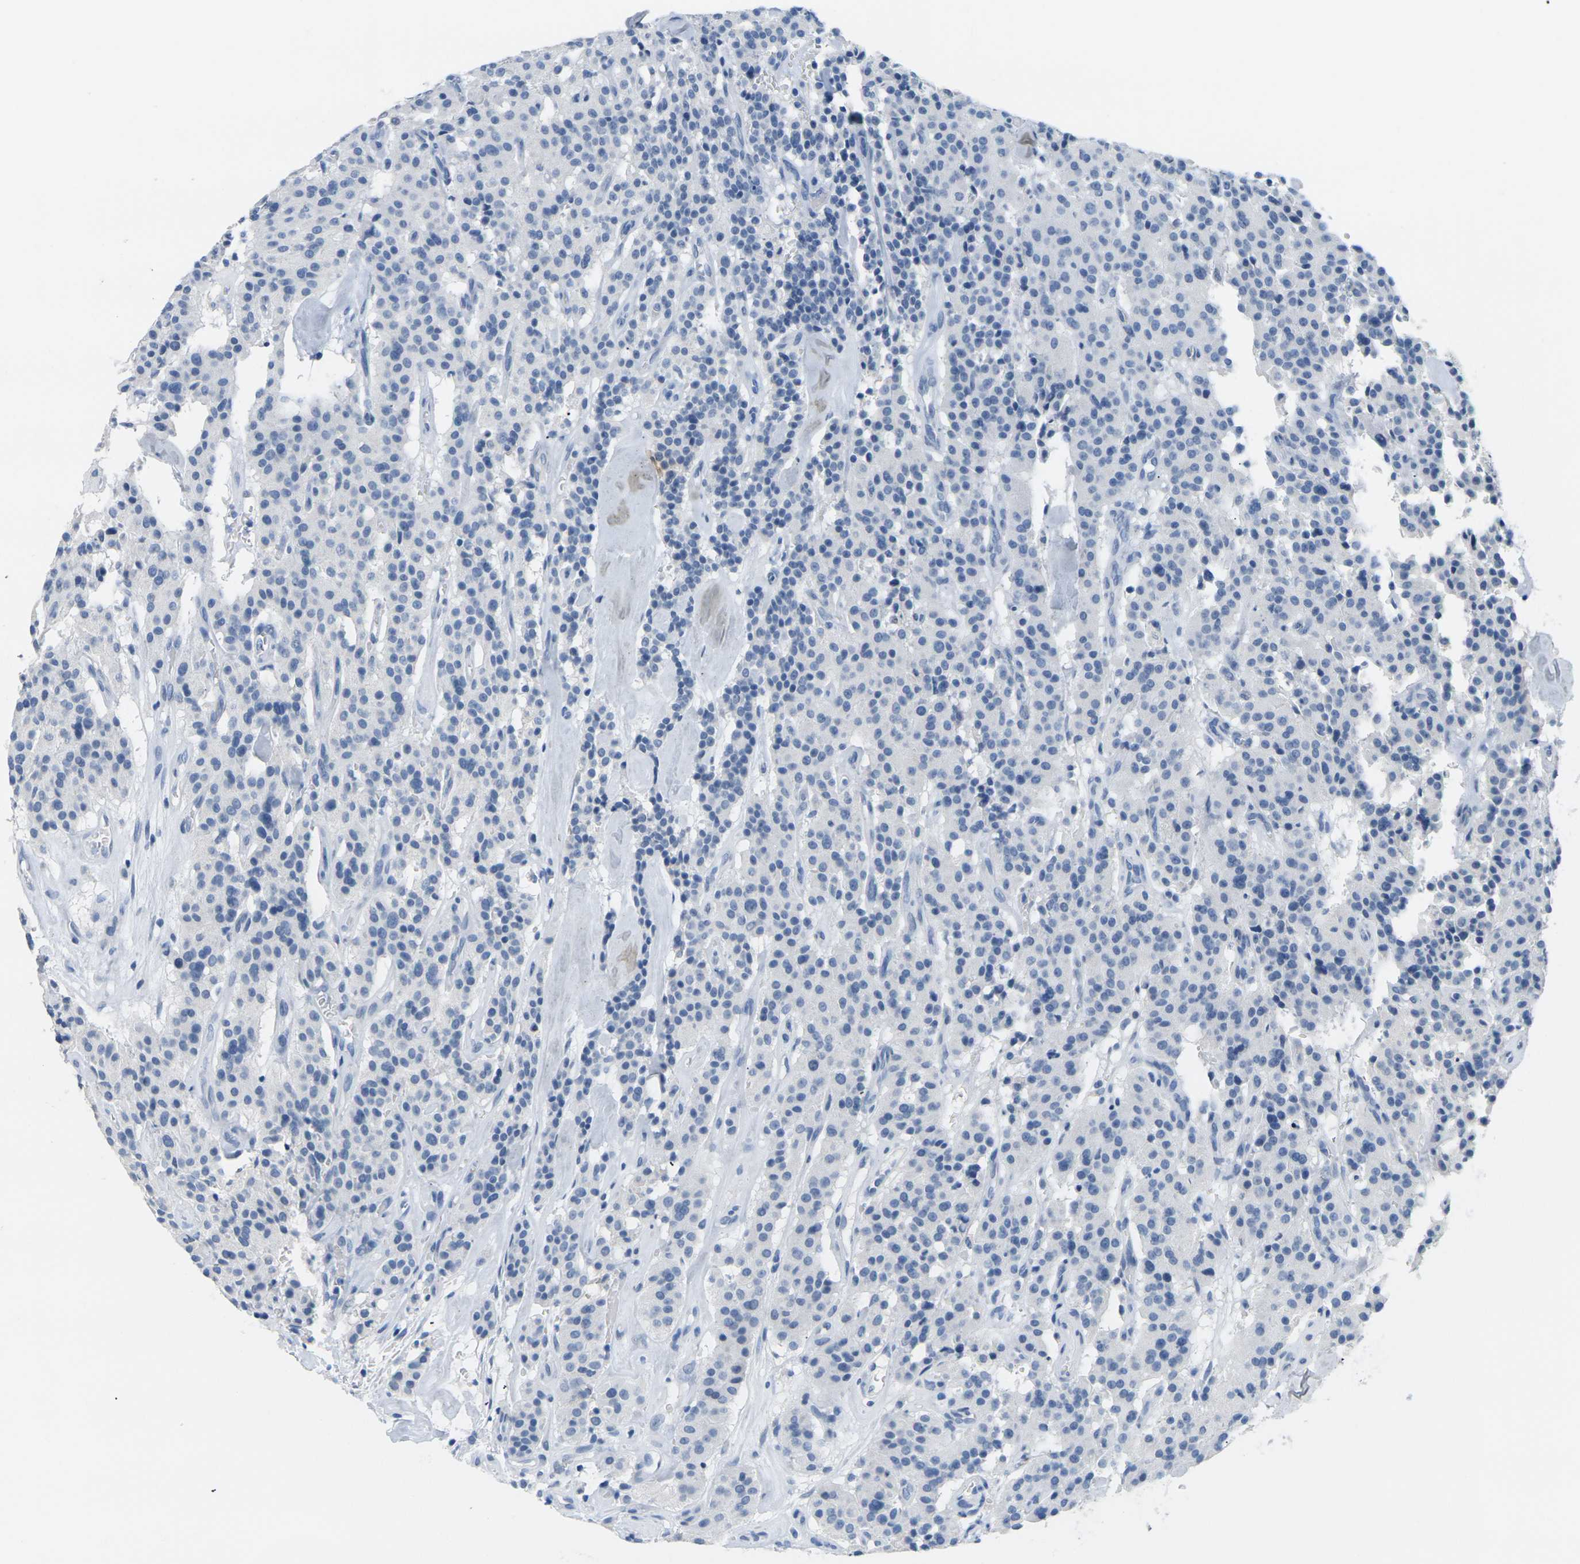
{"staining": {"intensity": "negative", "quantity": "none", "location": "none"}, "tissue": "carcinoid", "cell_type": "Tumor cells", "image_type": "cancer", "snomed": [{"axis": "morphology", "description": "Carcinoid, malignant, NOS"}, {"axis": "topography", "description": "Lung"}], "caption": "Tumor cells are negative for brown protein staining in malignant carcinoid.", "gene": "CTAG1A", "patient": {"sex": "male", "age": 30}}